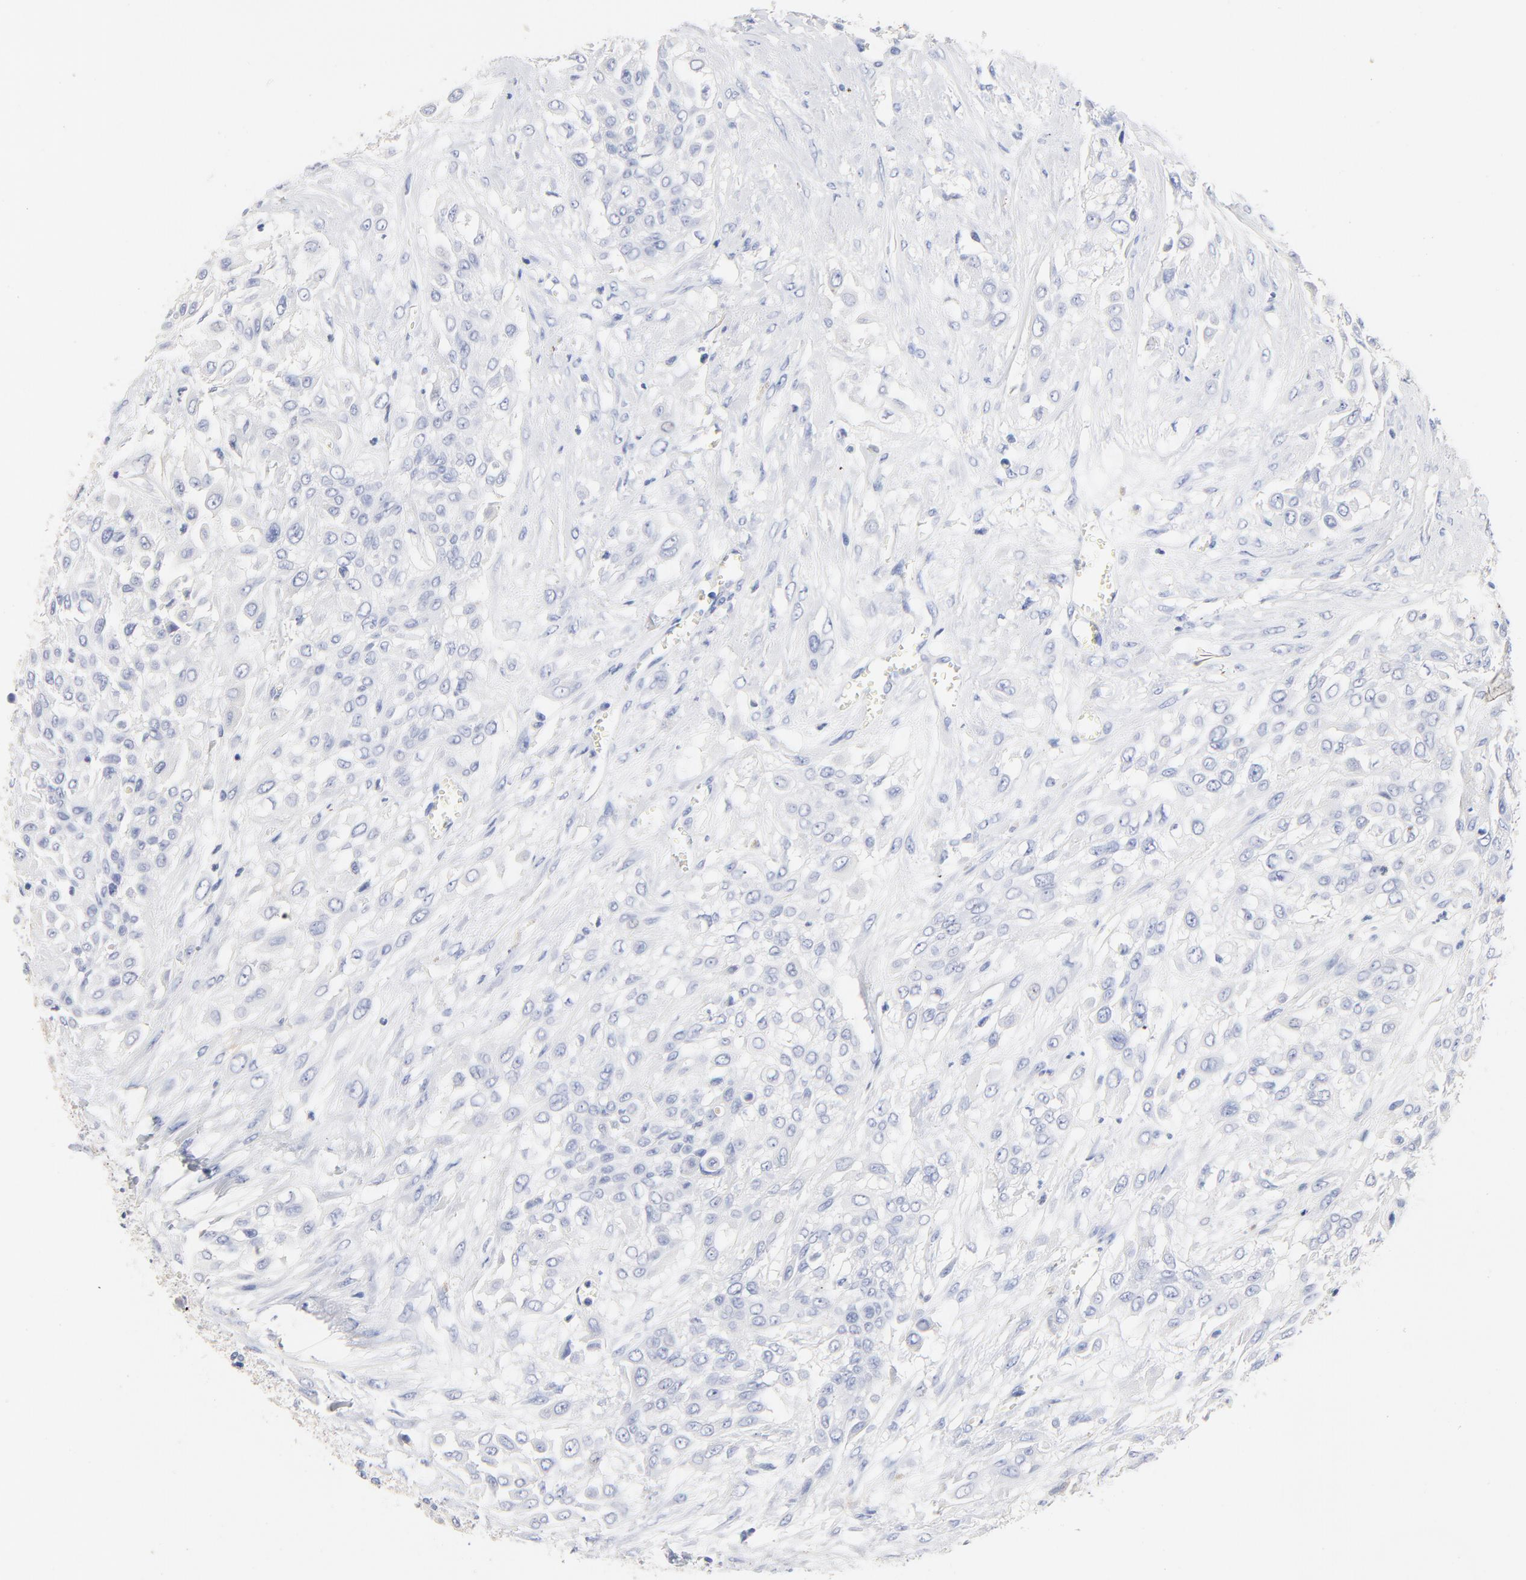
{"staining": {"intensity": "negative", "quantity": "none", "location": "none"}, "tissue": "urothelial cancer", "cell_type": "Tumor cells", "image_type": "cancer", "snomed": [{"axis": "morphology", "description": "Urothelial carcinoma, High grade"}, {"axis": "topography", "description": "Urinary bladder"}], "caption": "Tumor cells show no significant staining in urothelial cancer.", "gene": "CPS1", "patient": {"sex": "male", "age": 57}}